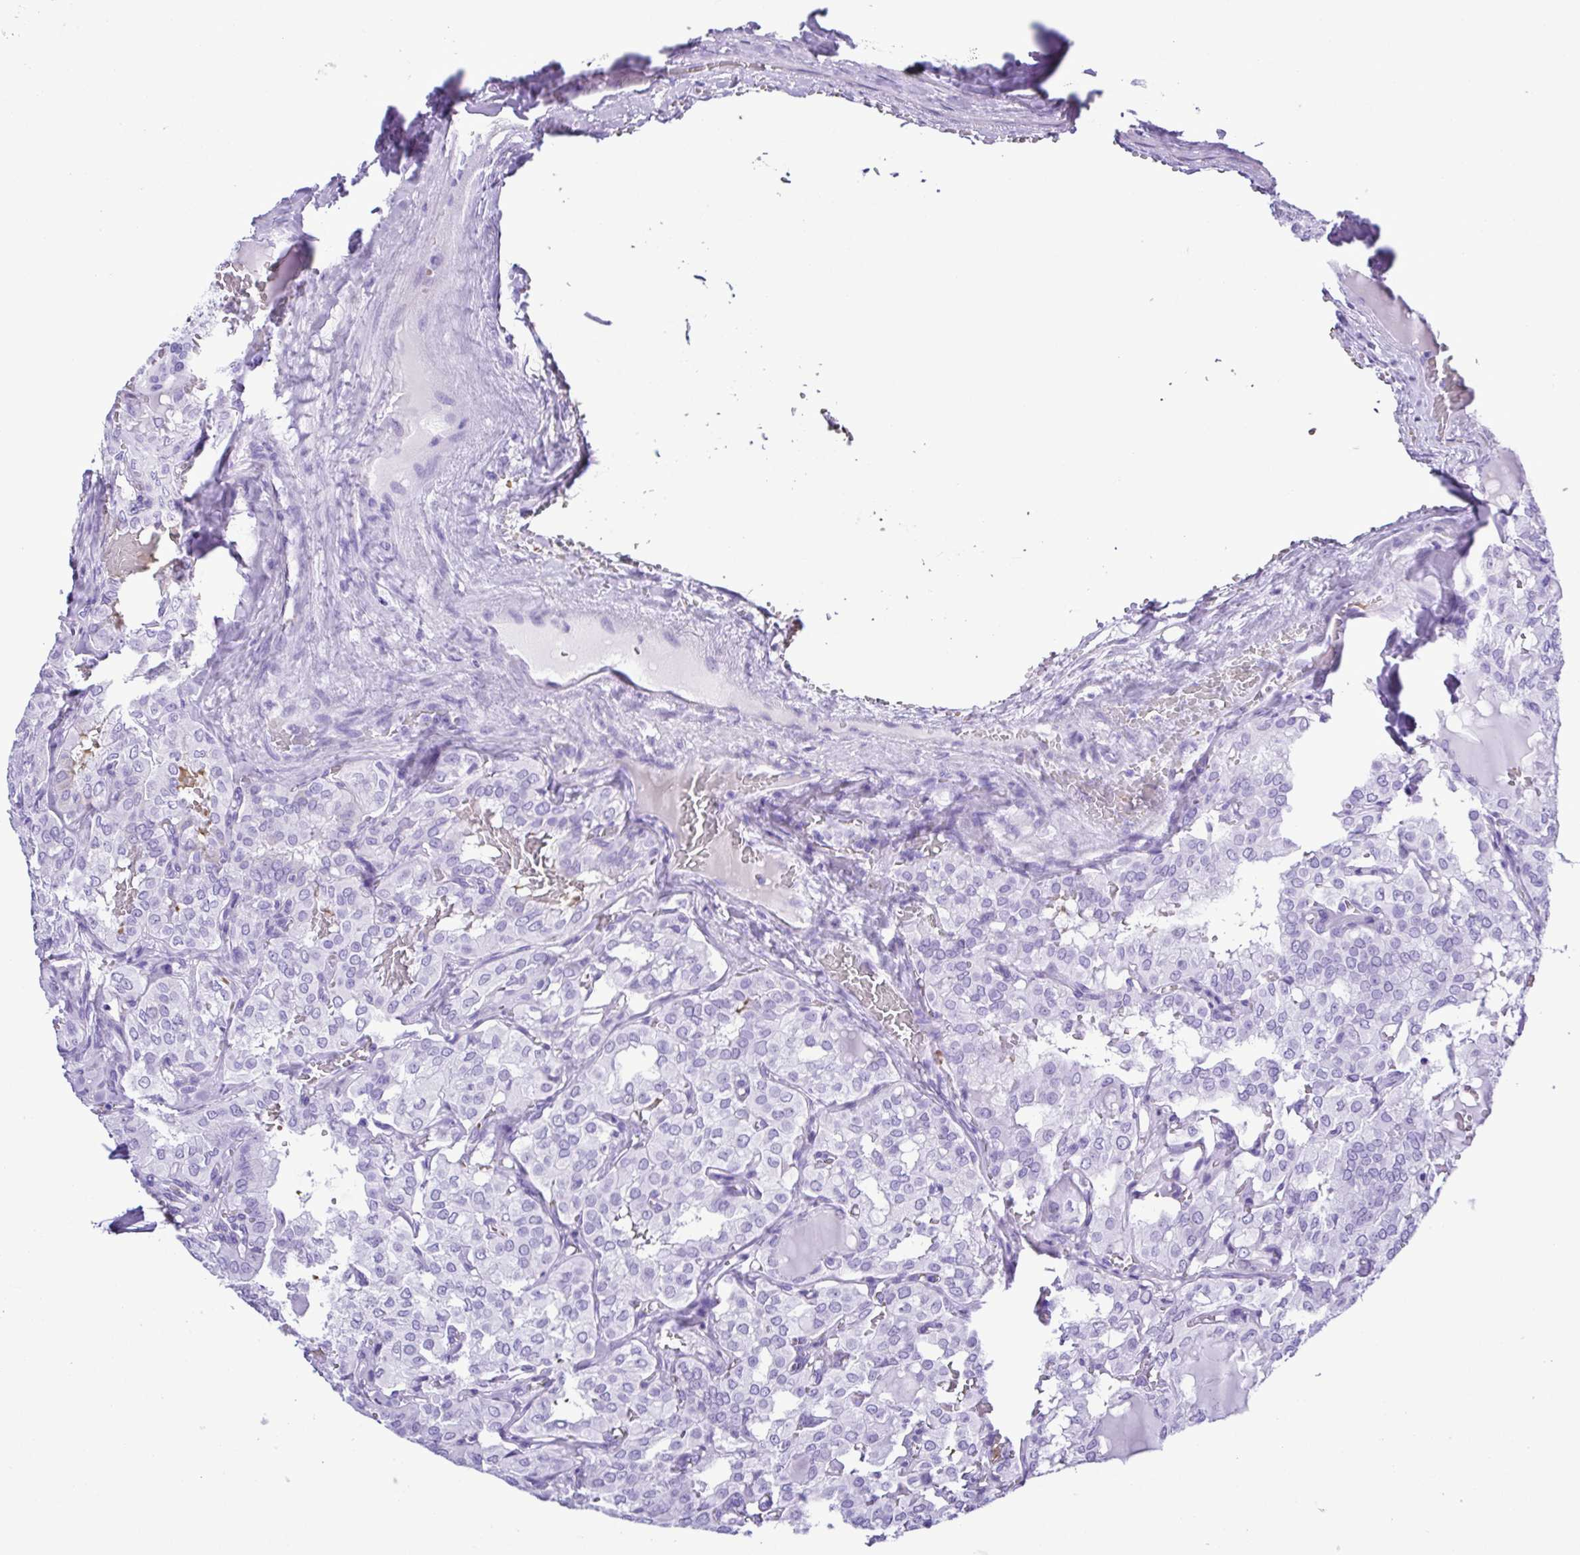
{"staining": {"intensity": "negative", "quantity": "none", "location": "none"}, "tissue": "thyroid cancer", "cell_type": "Tumor cells", "image_type": "cancer", "snomed": [{"axis": "morphology", "description": "Papillary adenocarcinoma, NOS"}, {"axis": "topography", "description": "Thyroid gland"}], "caption": "A micrograph of thyroid cancer stained for a protein shows no brown staining in tumor cells.", "gene": "SYT1", "patient": {"sex": "male", "age": 20}}